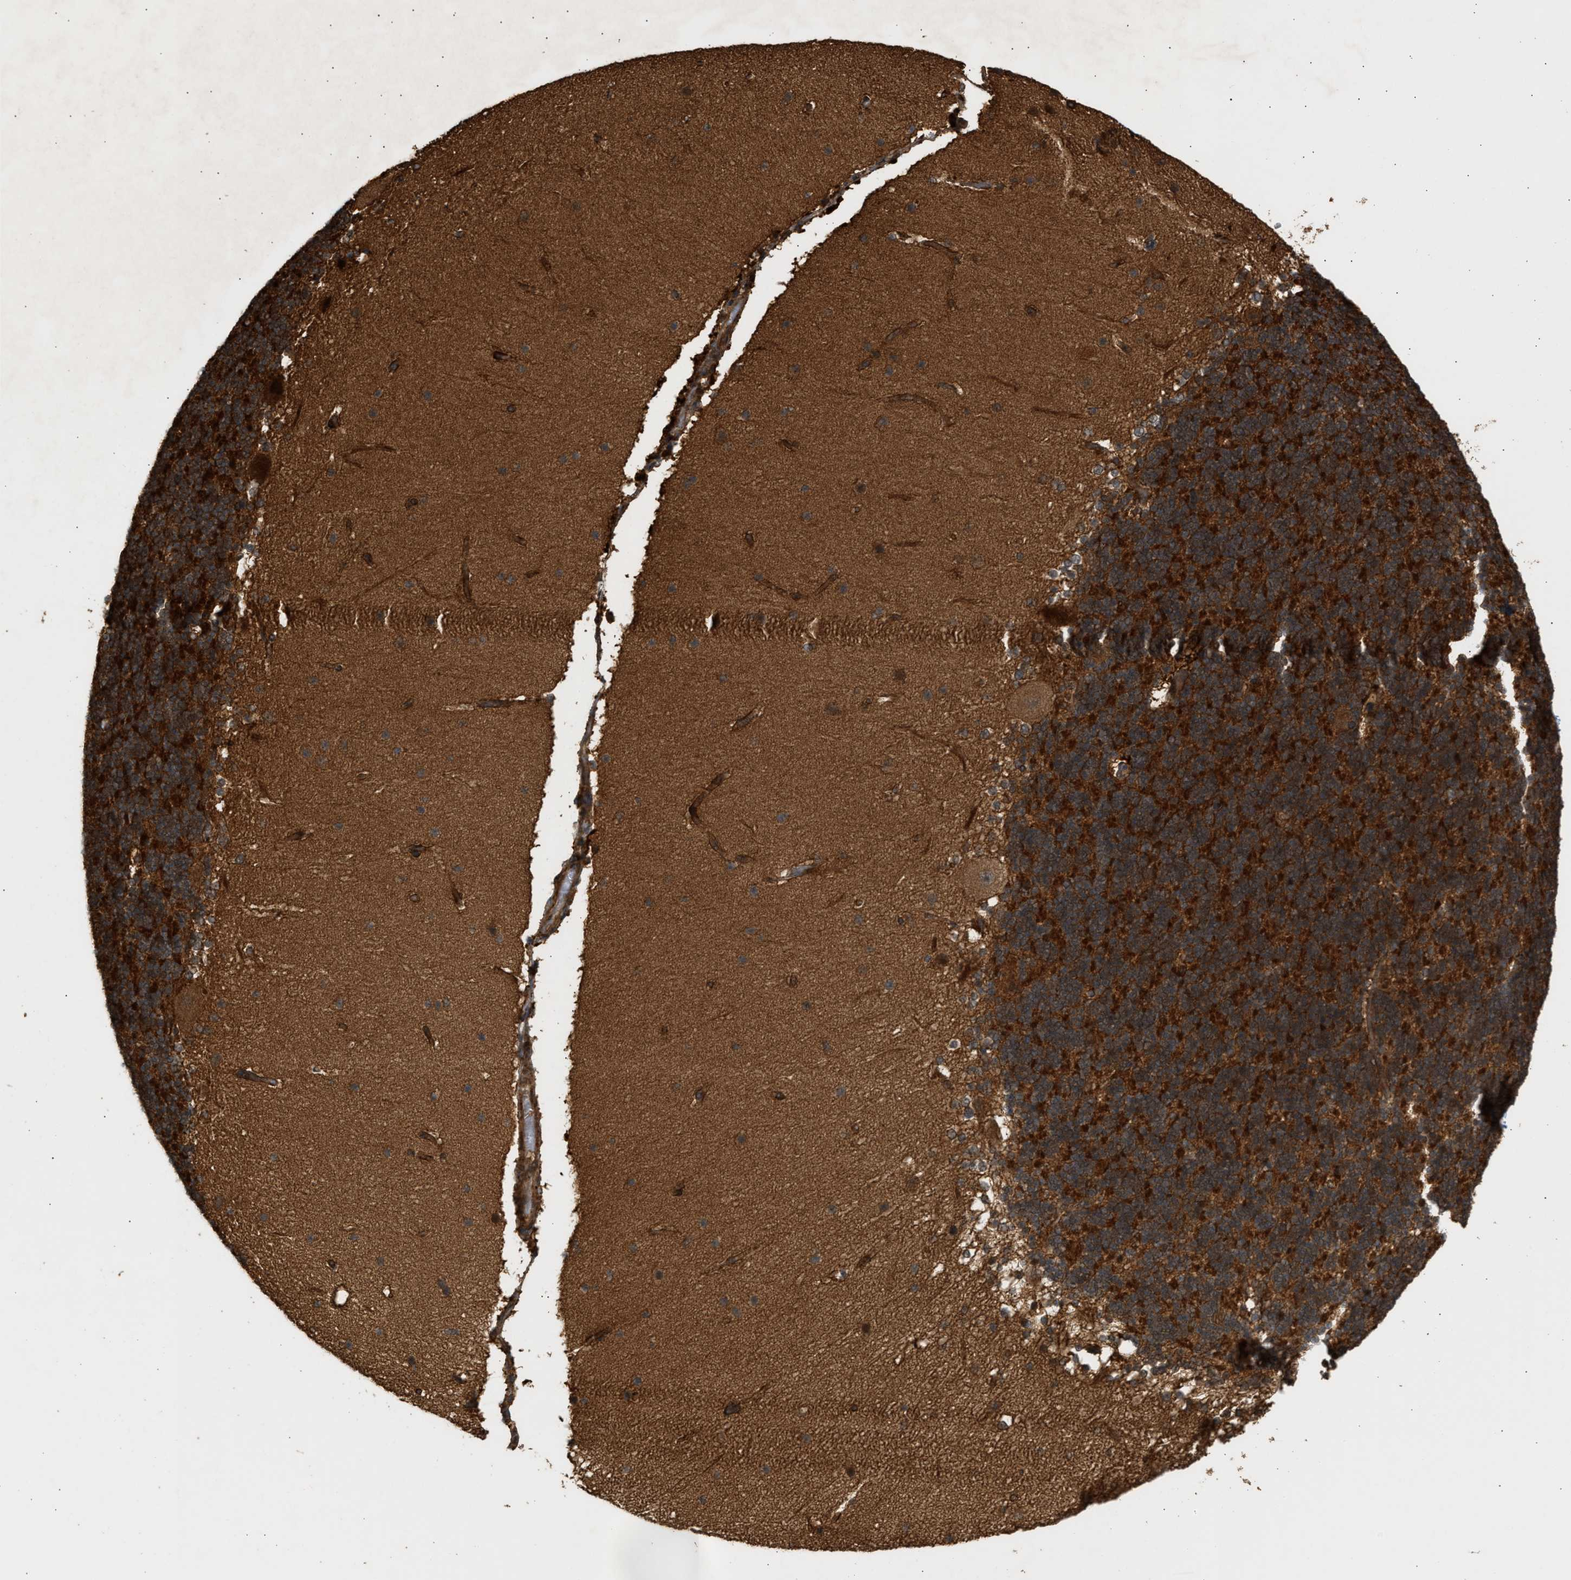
{"staining": {"intensity": "strong", "quantity": ">75%", "location": "cytoplasmic/membranous"}, "tissue": "cerebellum", "cell_type": "Cells in granular layer", "image_type": "normal", "snomed": [{"axis": "morphology", "description": "Normal tissue, NOS"}, {"axis": "topography", "description": "Cerebellum"}], "caption": "Unremarkable cerebellum displays strong cytoplasmic/membranous positivity in about >75% of cells in granular layer.", "gene": "ENSG00000282218", "patient": {"sex": "female", "age": 19}}